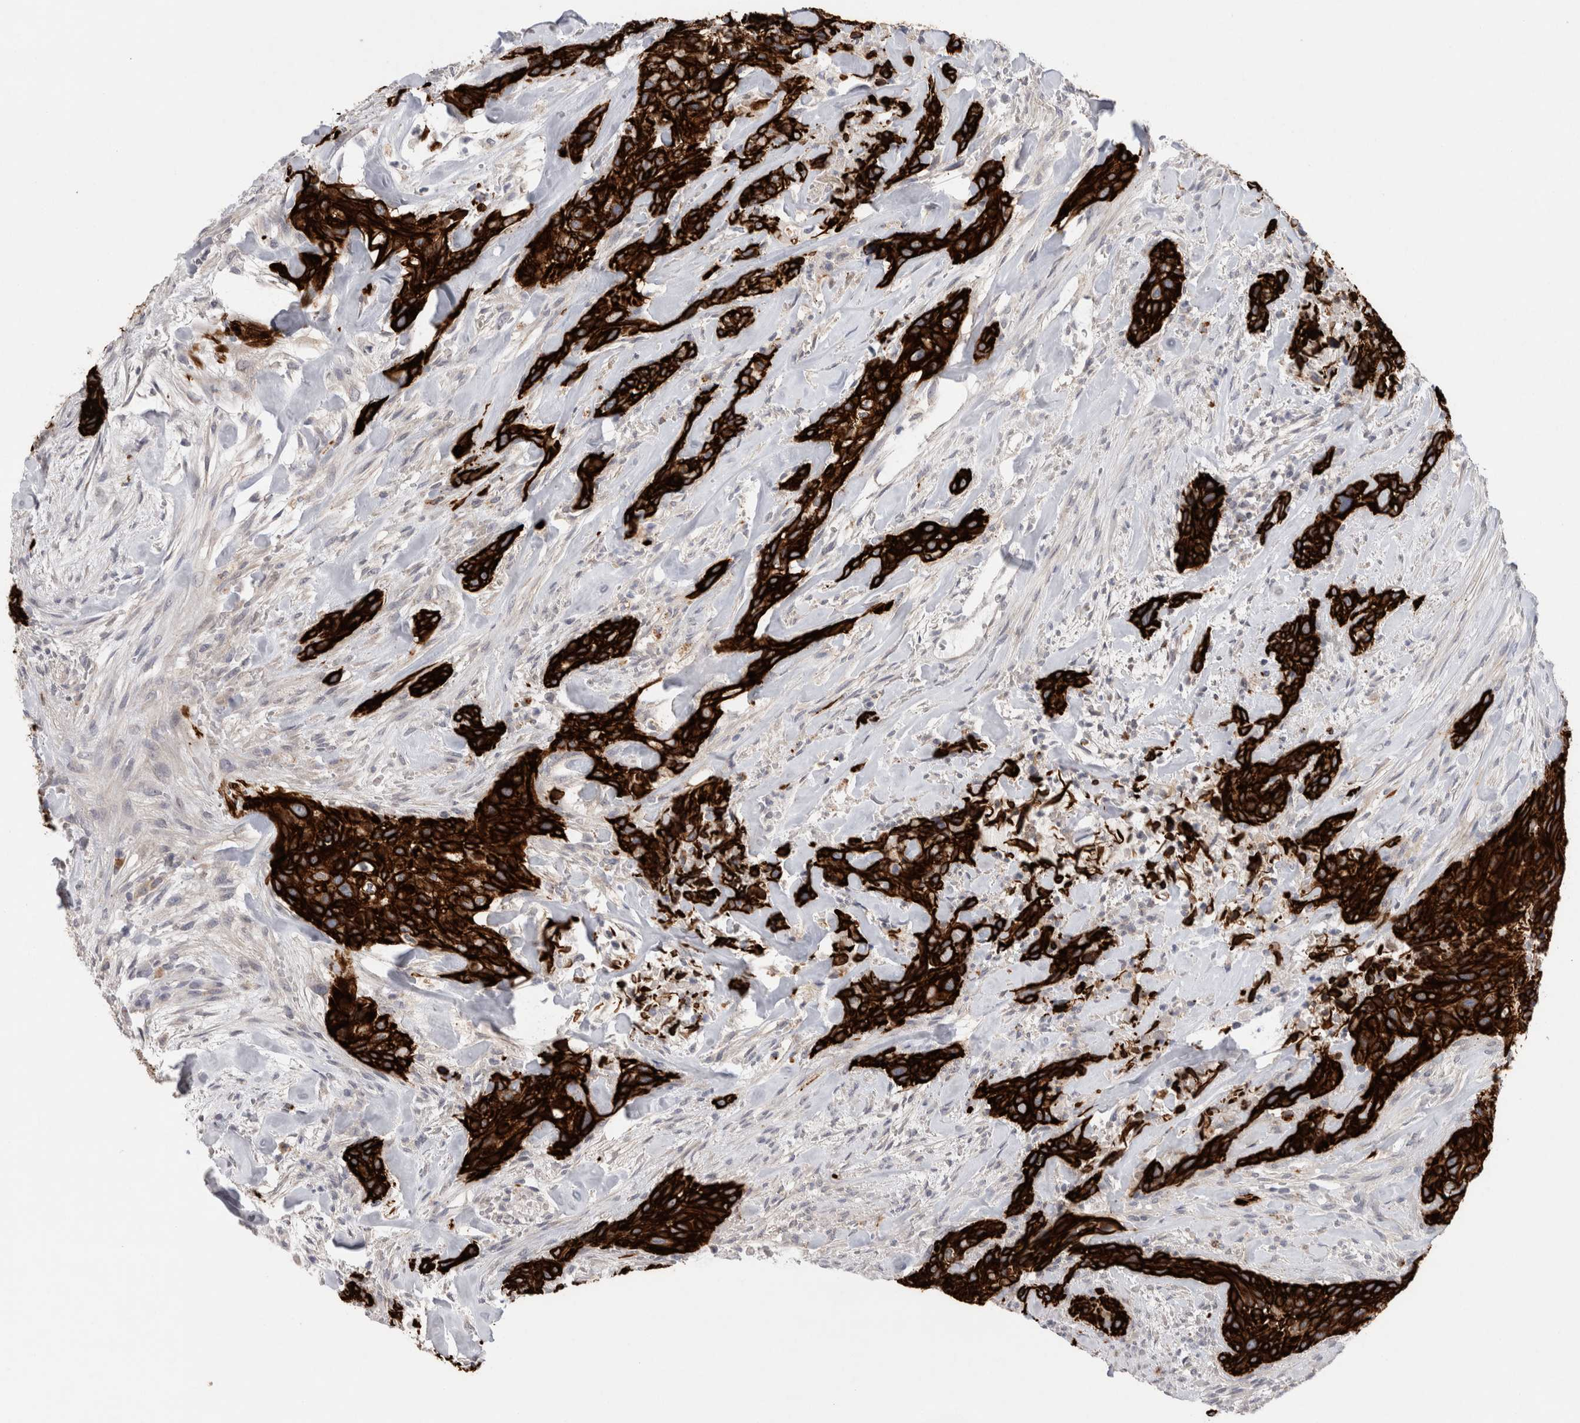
{"staining": {"intensity": "strong", "quantity": ">75%", "location": "cytoplasmic/membranous"}, "tissue": "urothelial cancer", "cell_type": "Tumor cells", "image_type": "cancer", "snomed": [{"axis": "morphology", "description": "Urothelial carcinoma, High grade"}, {"axis": "topography", "description": "Urinary bladder"}], "caption": "Tumor cells show high levels of strong cytoplasmic/membranous staining in approximately >75% of cells in urothelial carcinoma (high-grade).", "gene": "GAA", "patient": {"sex": "male", "age": 35}}